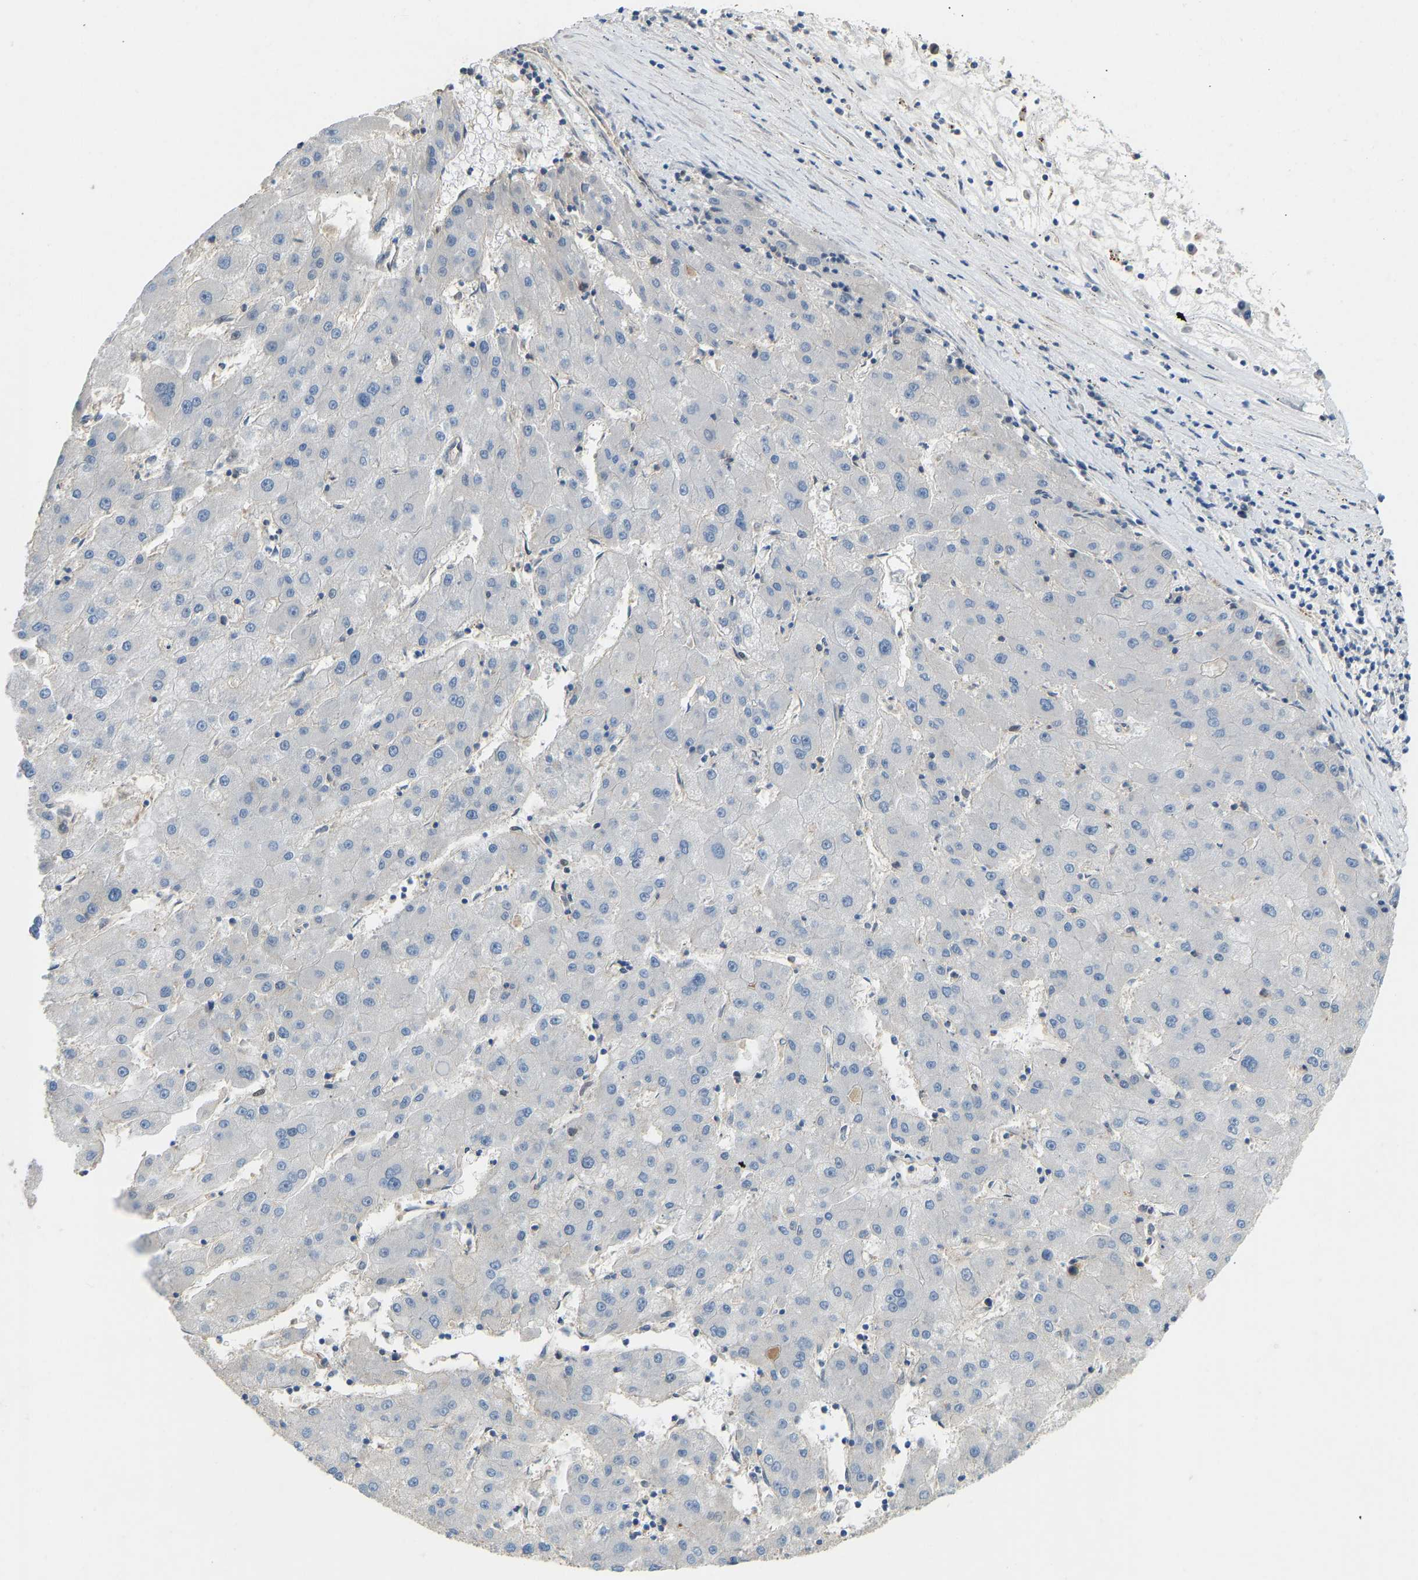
{"staining": {"intensity": "negative", "quantity": "none", "location": "none"}, "tissue": "liver cancer", "cell_type": "Tumor cells", "image_type": "cancer", "snomed": [{"axis": "morphology", "description": "Carcinoma, Hepatocellular, NOS"}, {"axis": "topography", "description": "Liver"}], "caption": "A micrograph of liver cancer (hepatocellular carcinoma) stained for a protein displays no brown staining in tumor cells.", "gene": "FOXK1", "patient": {"sex": "male", "age": 72}}